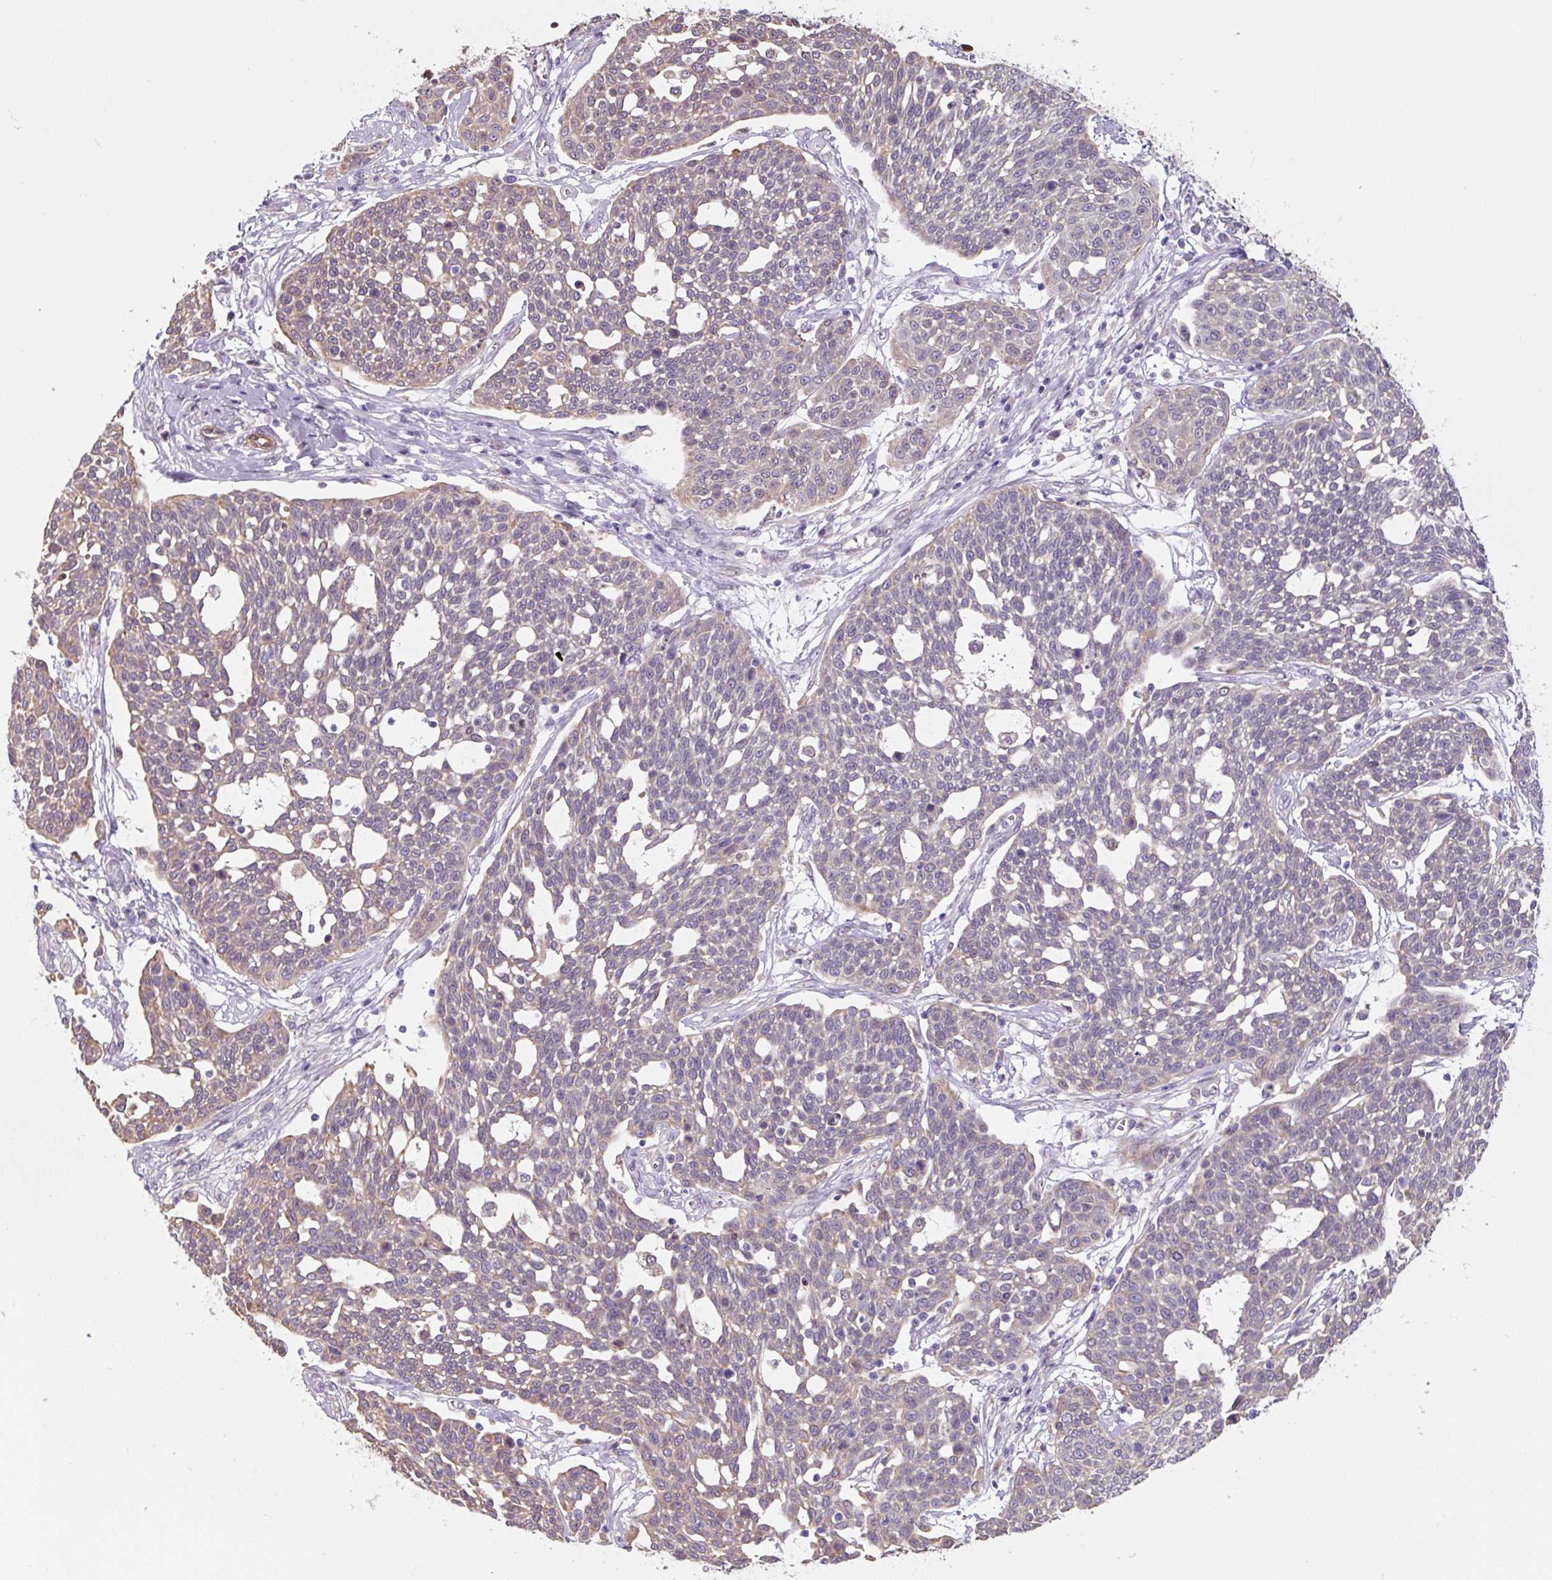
{"staining": {"intensity": "weak", "quantity": "25%-75%", "location": "cytoplasmic/membranous"}, "tissue": "cervical cancer", "cell_type": "Tumor cells", "image_type": "cancer", "snomed": [{"axis": "morphology", "description": "Squamous cell carcinoma, NOS"}, {"axis": "topography", "description": "Cervix"}], "caption": "Brown immunohistochemical staining in human cervical squamous cell carcinoma demonstrates weak cytoplasmic/membranous positivity in approximately 25%-75% of tumor cells. The staining was performed using DAB to visualize the protein expression in brown, while the nuclei were stained in blue with hematoxylin (Magnification: 20x).", "gene": "ASRGL1", "patient": {"sex": "female", "age": 34}}